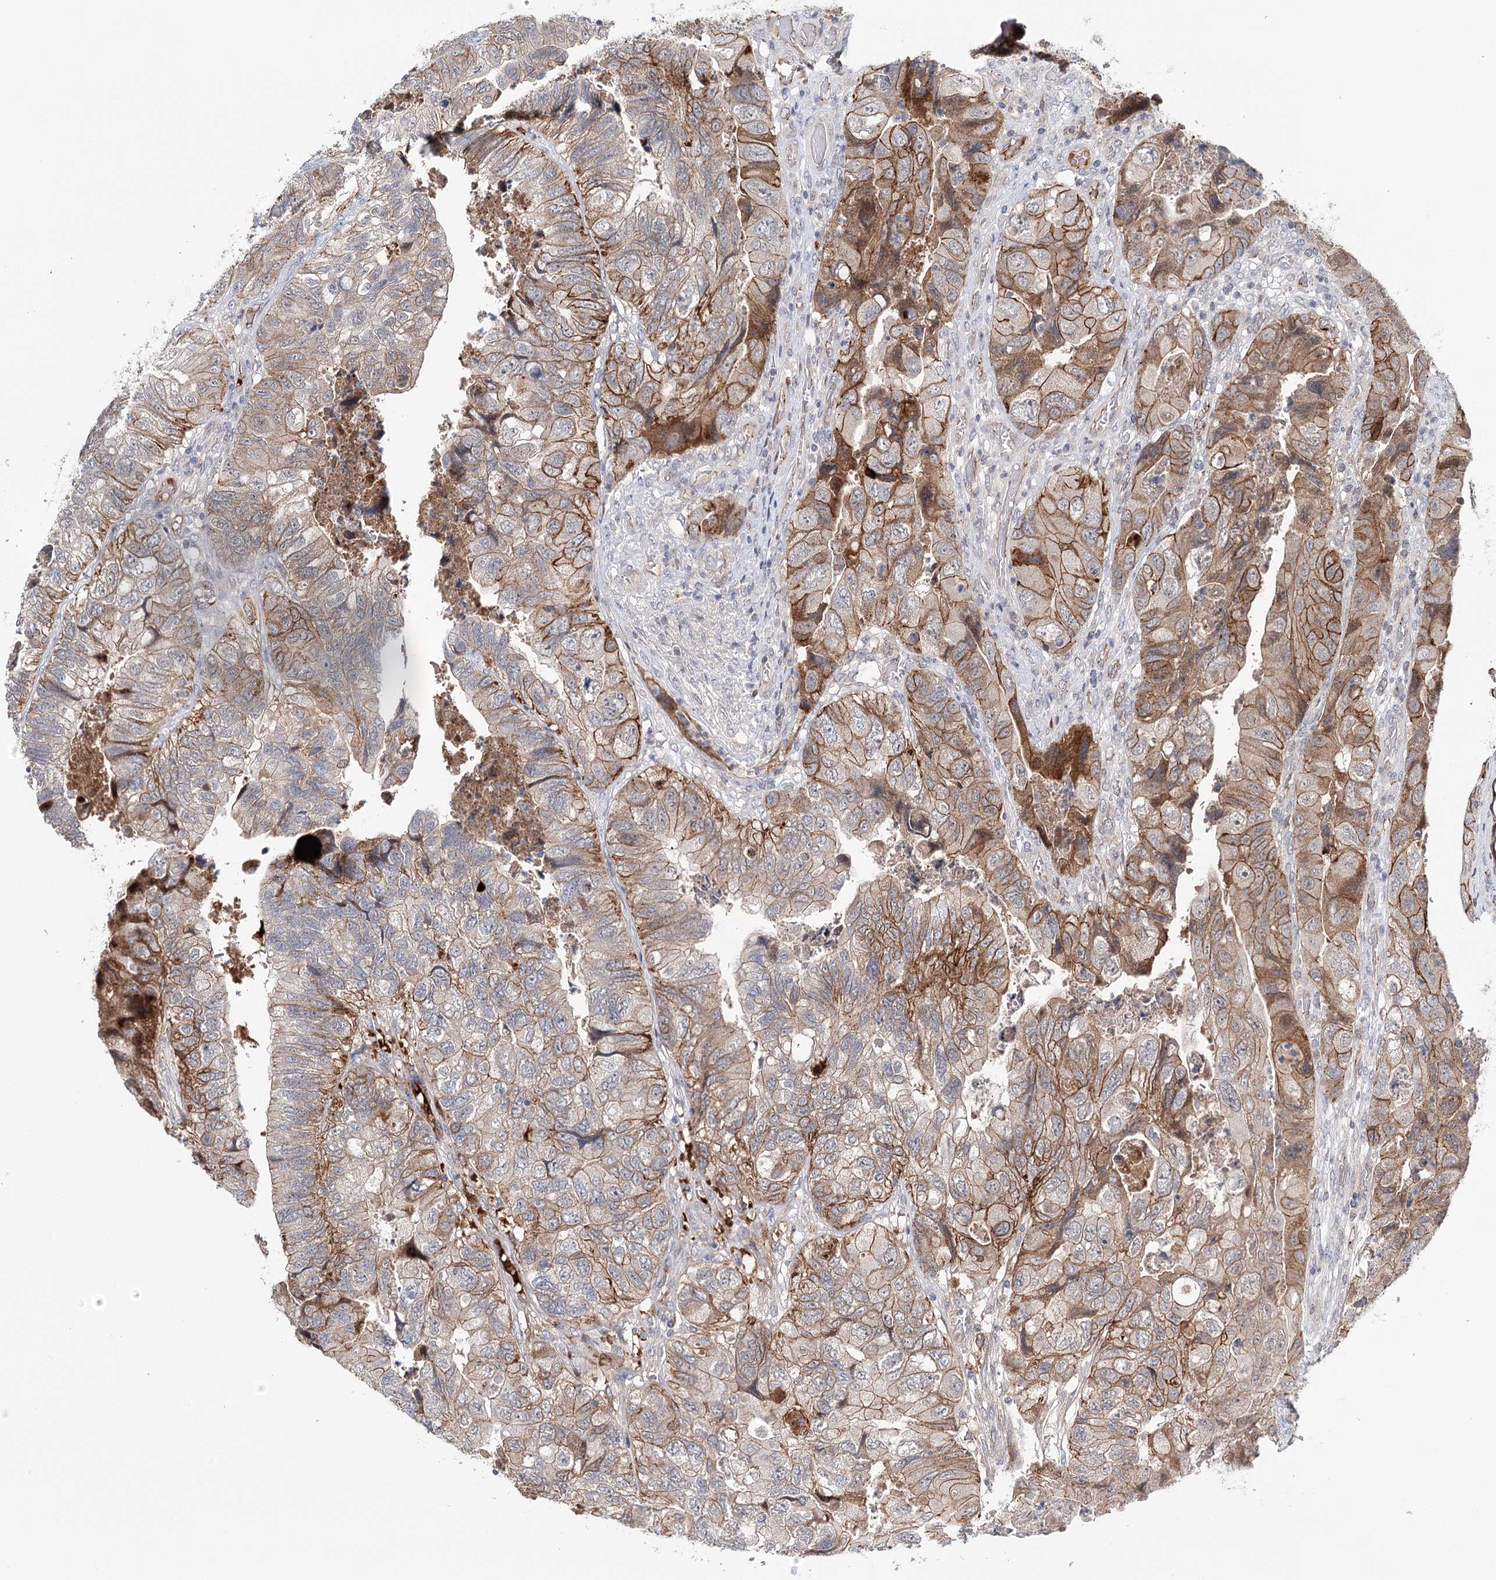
{"staining": {"intensity": "moderate", "quantity": ">75%", "location": "cytoplasmic/membranous"}, "tissue": "colorectal cancer", "cell_type": "Tumor cells", "image_type": "cancer", "snomed": [{"axis": "morphology", "description": "Adenocarcinoma, NOS"}, {"axis": "topography", "description": "Rectum"}], "caption": "The photomicrograph exhibits staining of colorectal cancer, revealing moderate cytoplasmic/membranous protein expression (brown color) within tumor cells.", "gene": "PKP4", "patient": {"sex": "male", "age": 63}}